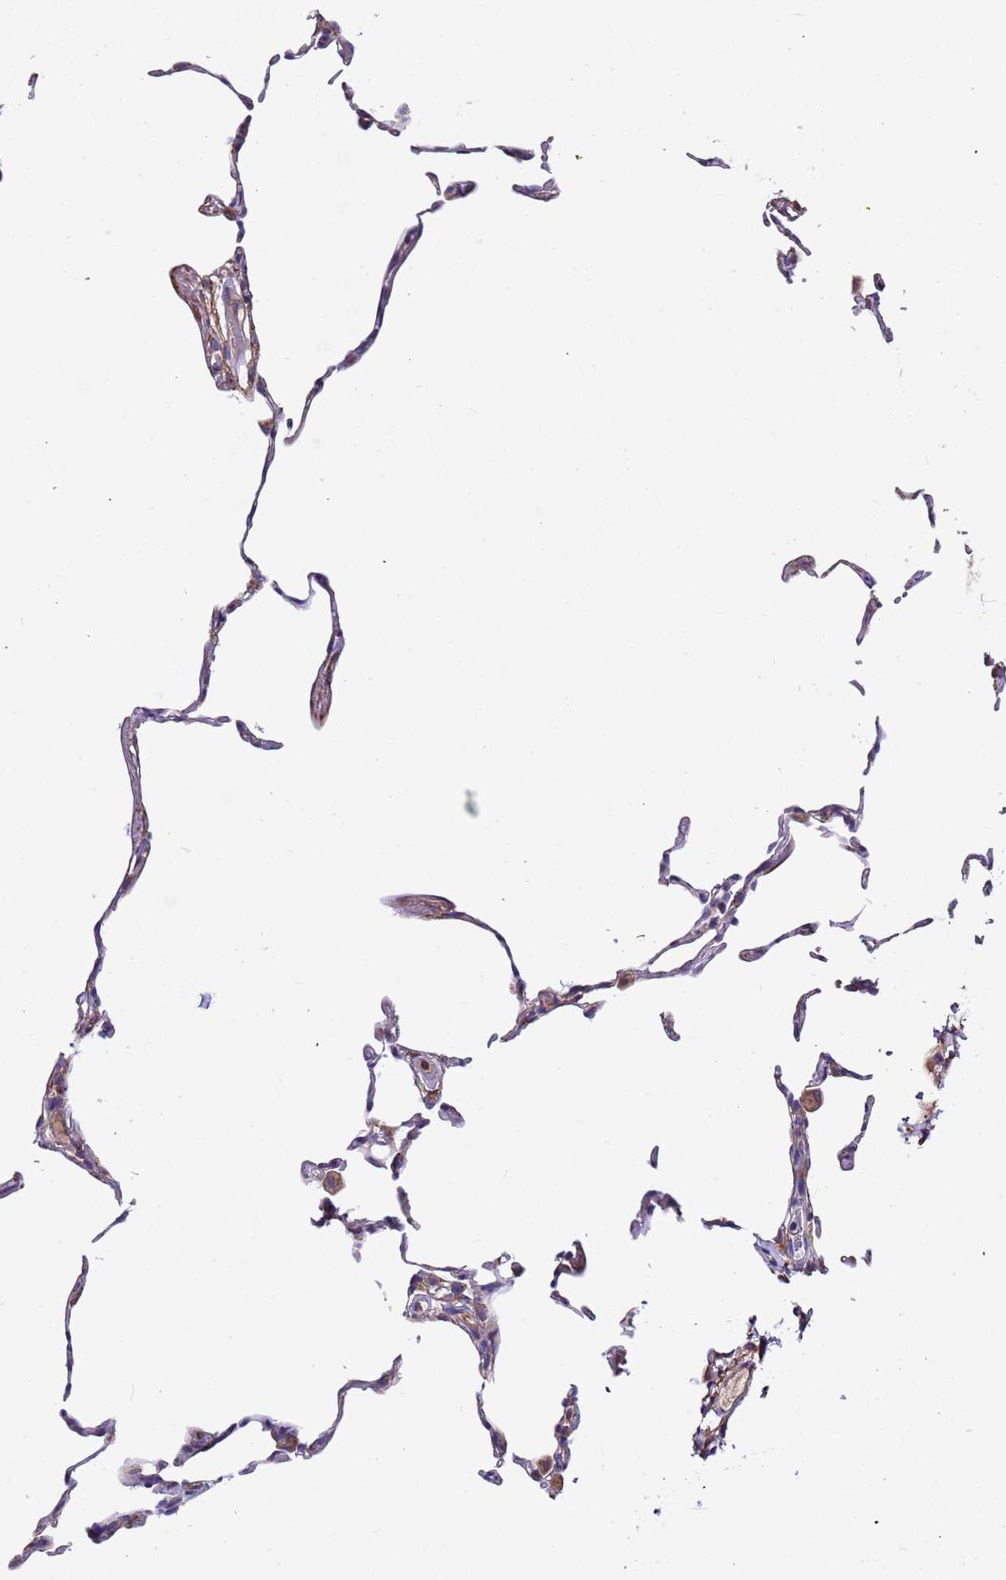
{"staining": {"intensity": "weak", "quantity": "<25%", "location": "cytoplasmic/membranous"}, "tissue": "lung", "cell_type": "Alveolar cells", "image_type": "normal", "snomed": [{"axis": "morphology", "description": "Normal tissue, NOS"}, {"axis": "topography", "description": "Lung"}], "caption": "Immunohistochemical staining of benign lung reveals no significant expression in alveolar cells. Brightfield microscopy of immunohistochemistry stained with DAB (3,3'-diaminobenzidine) (brown) and hematoxylin (blue), captured at high magnification.", "gene": "PAQR7", "patient": {"sex": "female", "age": 57}}